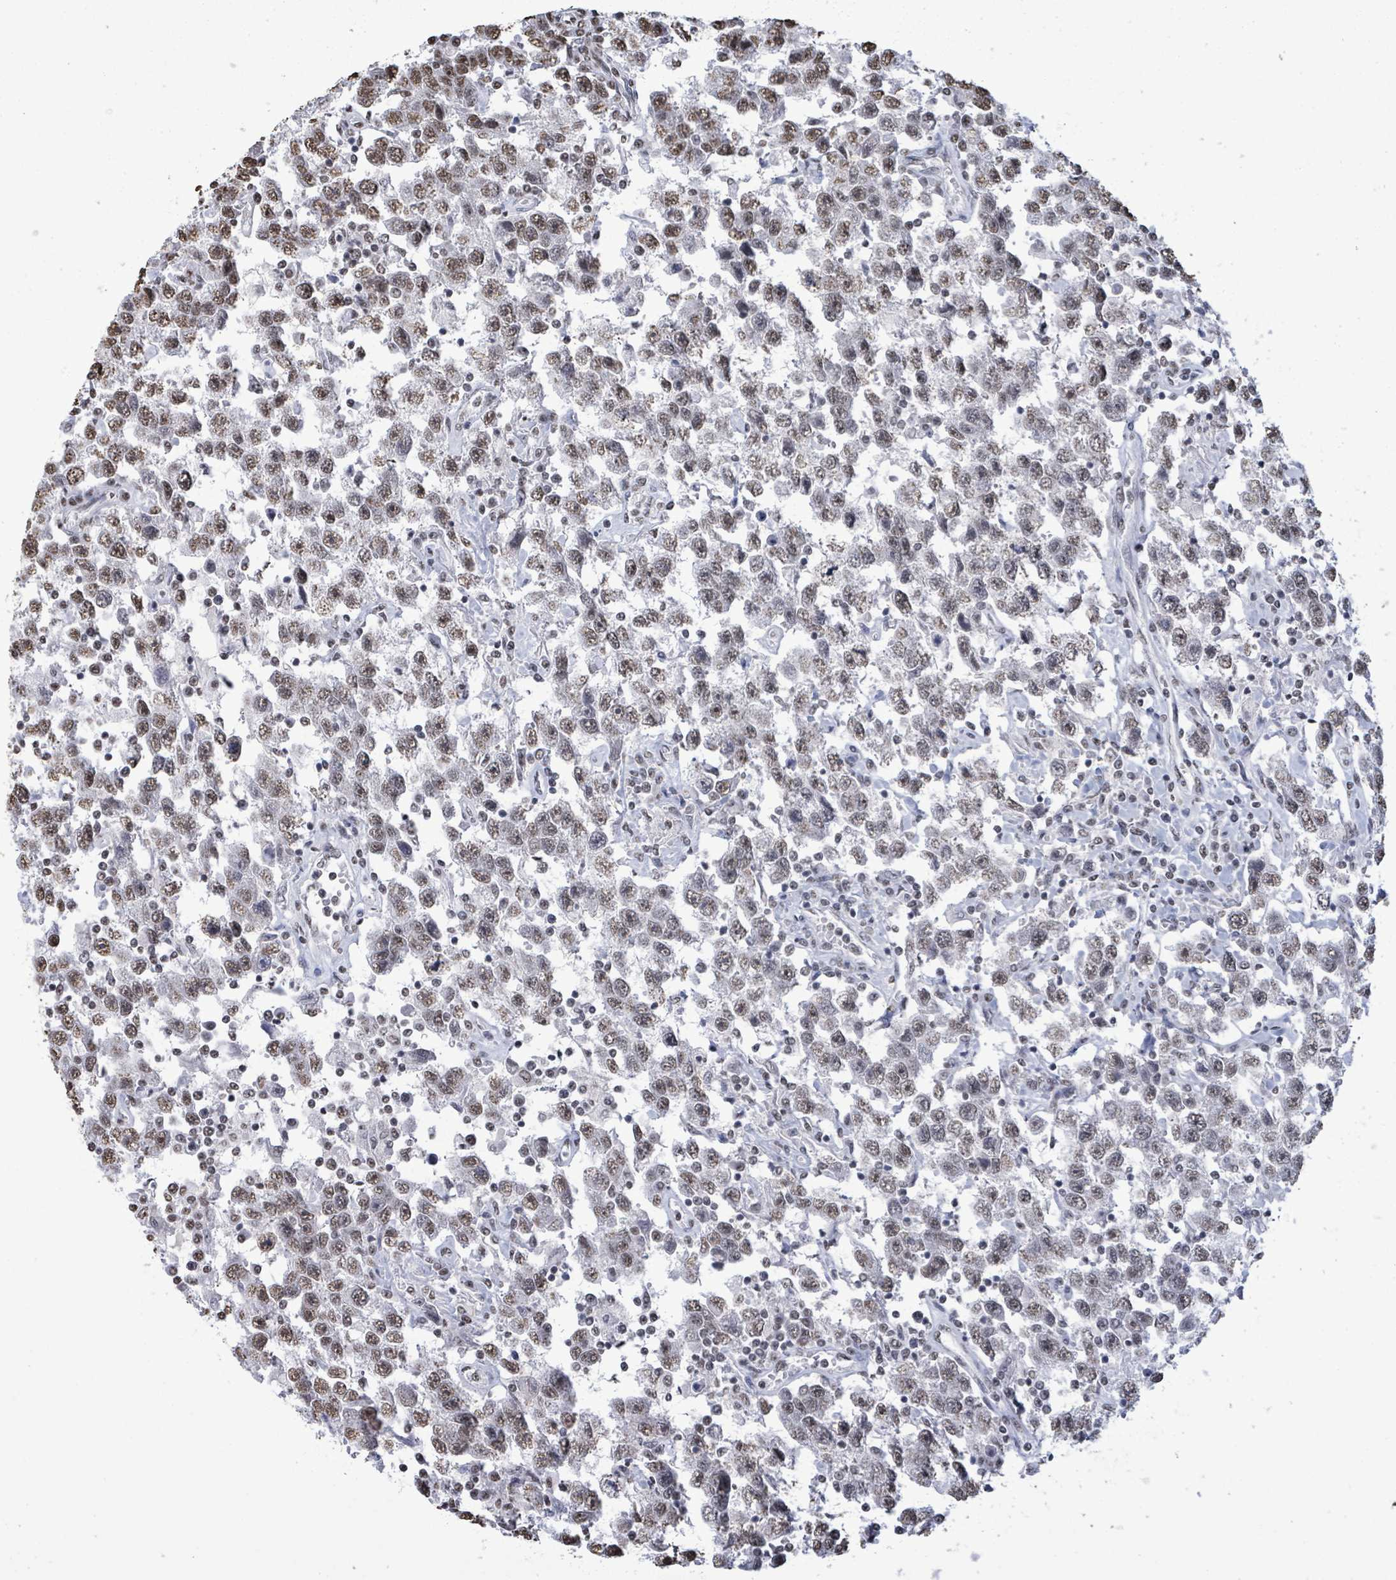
{"staining": {"intensity": "moderate", "quantity": "25%-75%", "location": "nuclear"}, "tissue": "testis cancer", "cell_type": "Tumor cells", "image_type": "cancer", "snomed": [{"axis": "morphology", "description": "Seminoma, NOS"}, {"axis": "topography", "description": "Testis"}], "caption": "Immunohistochemistry (IHC) histopathology image of neoplastic tissue: human testis cancer (seminoma) stained using immunohistochemistry shows medium levels of moderate protein expression localized specifically in the nuclear of tumor cells, appearing as a nuclear brown color.", "gene": "SAMD14", "patient": {"sex": "male", "age": 41}}